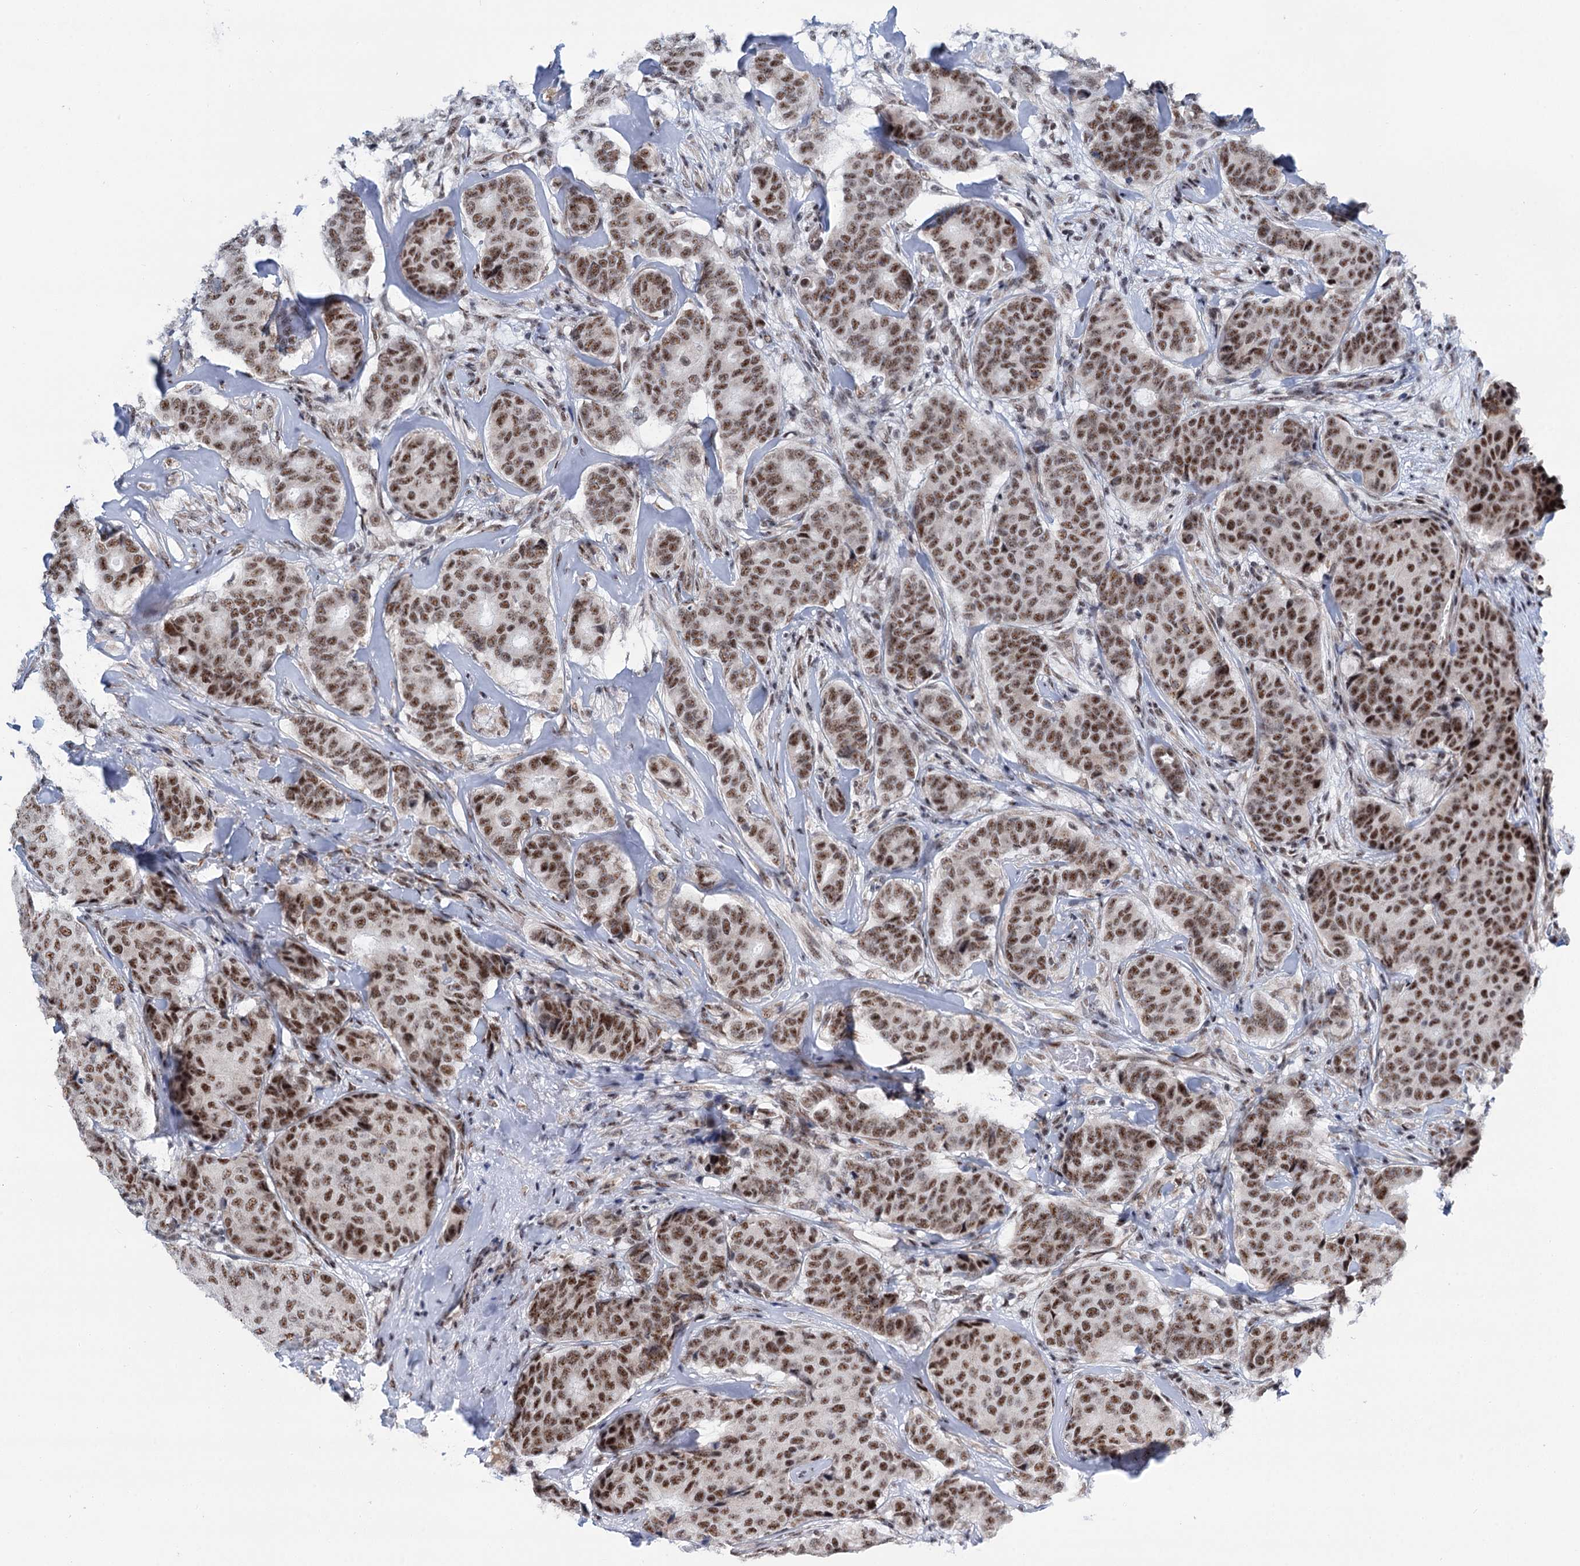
{"staining": {"intensity": "moderate", "quantity": ">75%", "location": "nuclear"}, "tissue": "breast cancer", "cell_type": "Tumor cells", "image_type": "cancer", "snomed": [{"axis": "morphology", "description": "Duct carcinoma"}, {"axis": "topography", "description": "Breast"}], "caption": "Protein expression by IHC exhibits moderate nuclear expression in approximately >75% of tumor cells in invasive ductal carcinoma (breast).", "gene": "SREK1", "patient": {"sex": "female", "age": 75}}